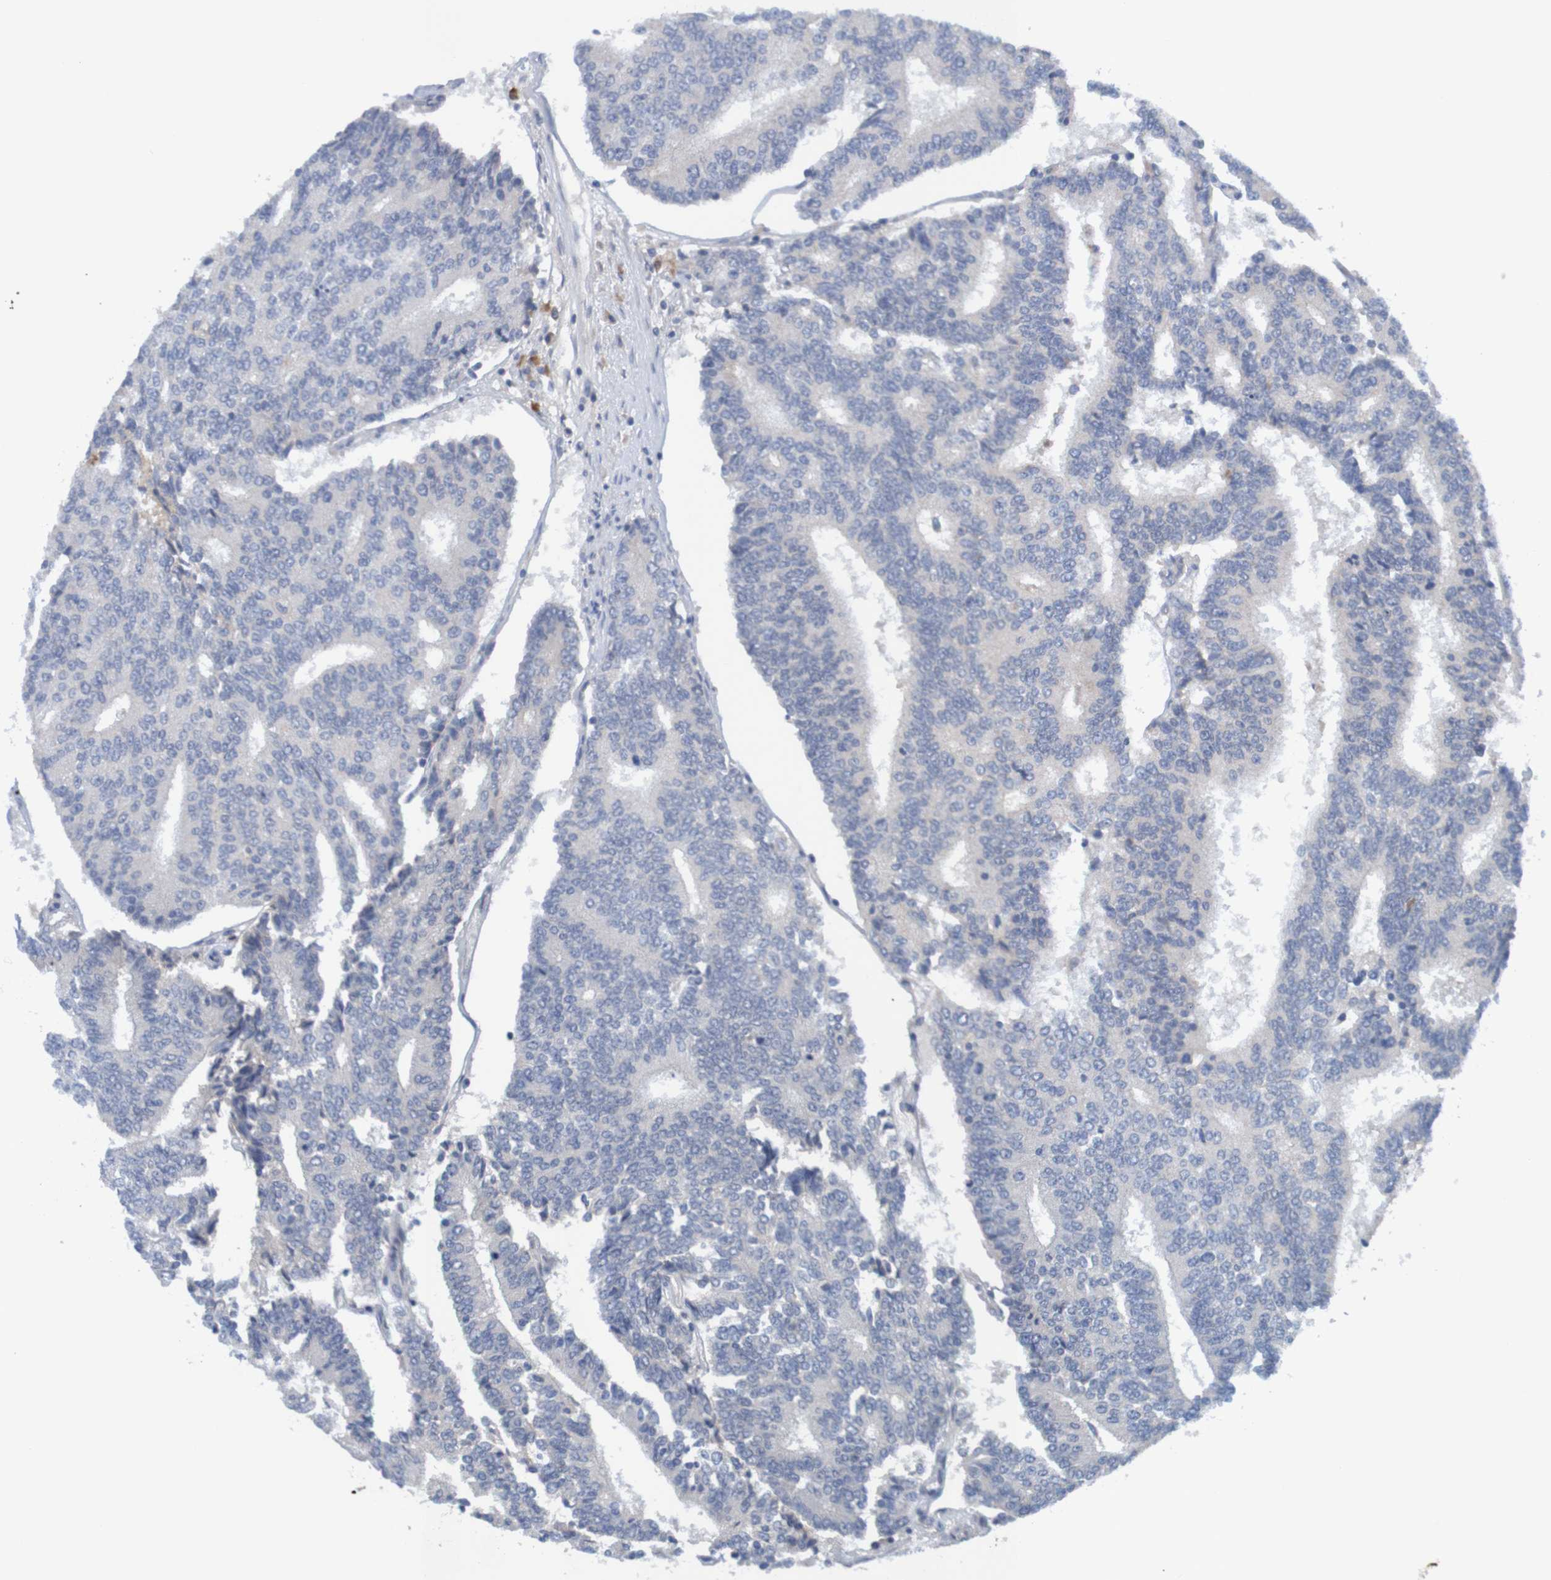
{"staining": {"intensity": "negative", "quantity": "none", "location": "none"}, "tissue": "prostate cancer", "cell_type": "Tumor cells", "image_type": "cancer", "snomed": [{"axis": "morphology", "description": "Normal tissue, NOS"}, {"axis": "morphology", "description": "Adenocarcinoma, High grade"}, {"axis": "topography", "description": "Prostate"}, {"axis": "topography", "description": "Seminal veicle"}], "caption": "A histopathology image of prostate high-grade adenocarcinoma stained for a protein reveals no brown staining in tumor cells.", "gene": "LTA", "patient": {"sex": "male", "age": 55}}